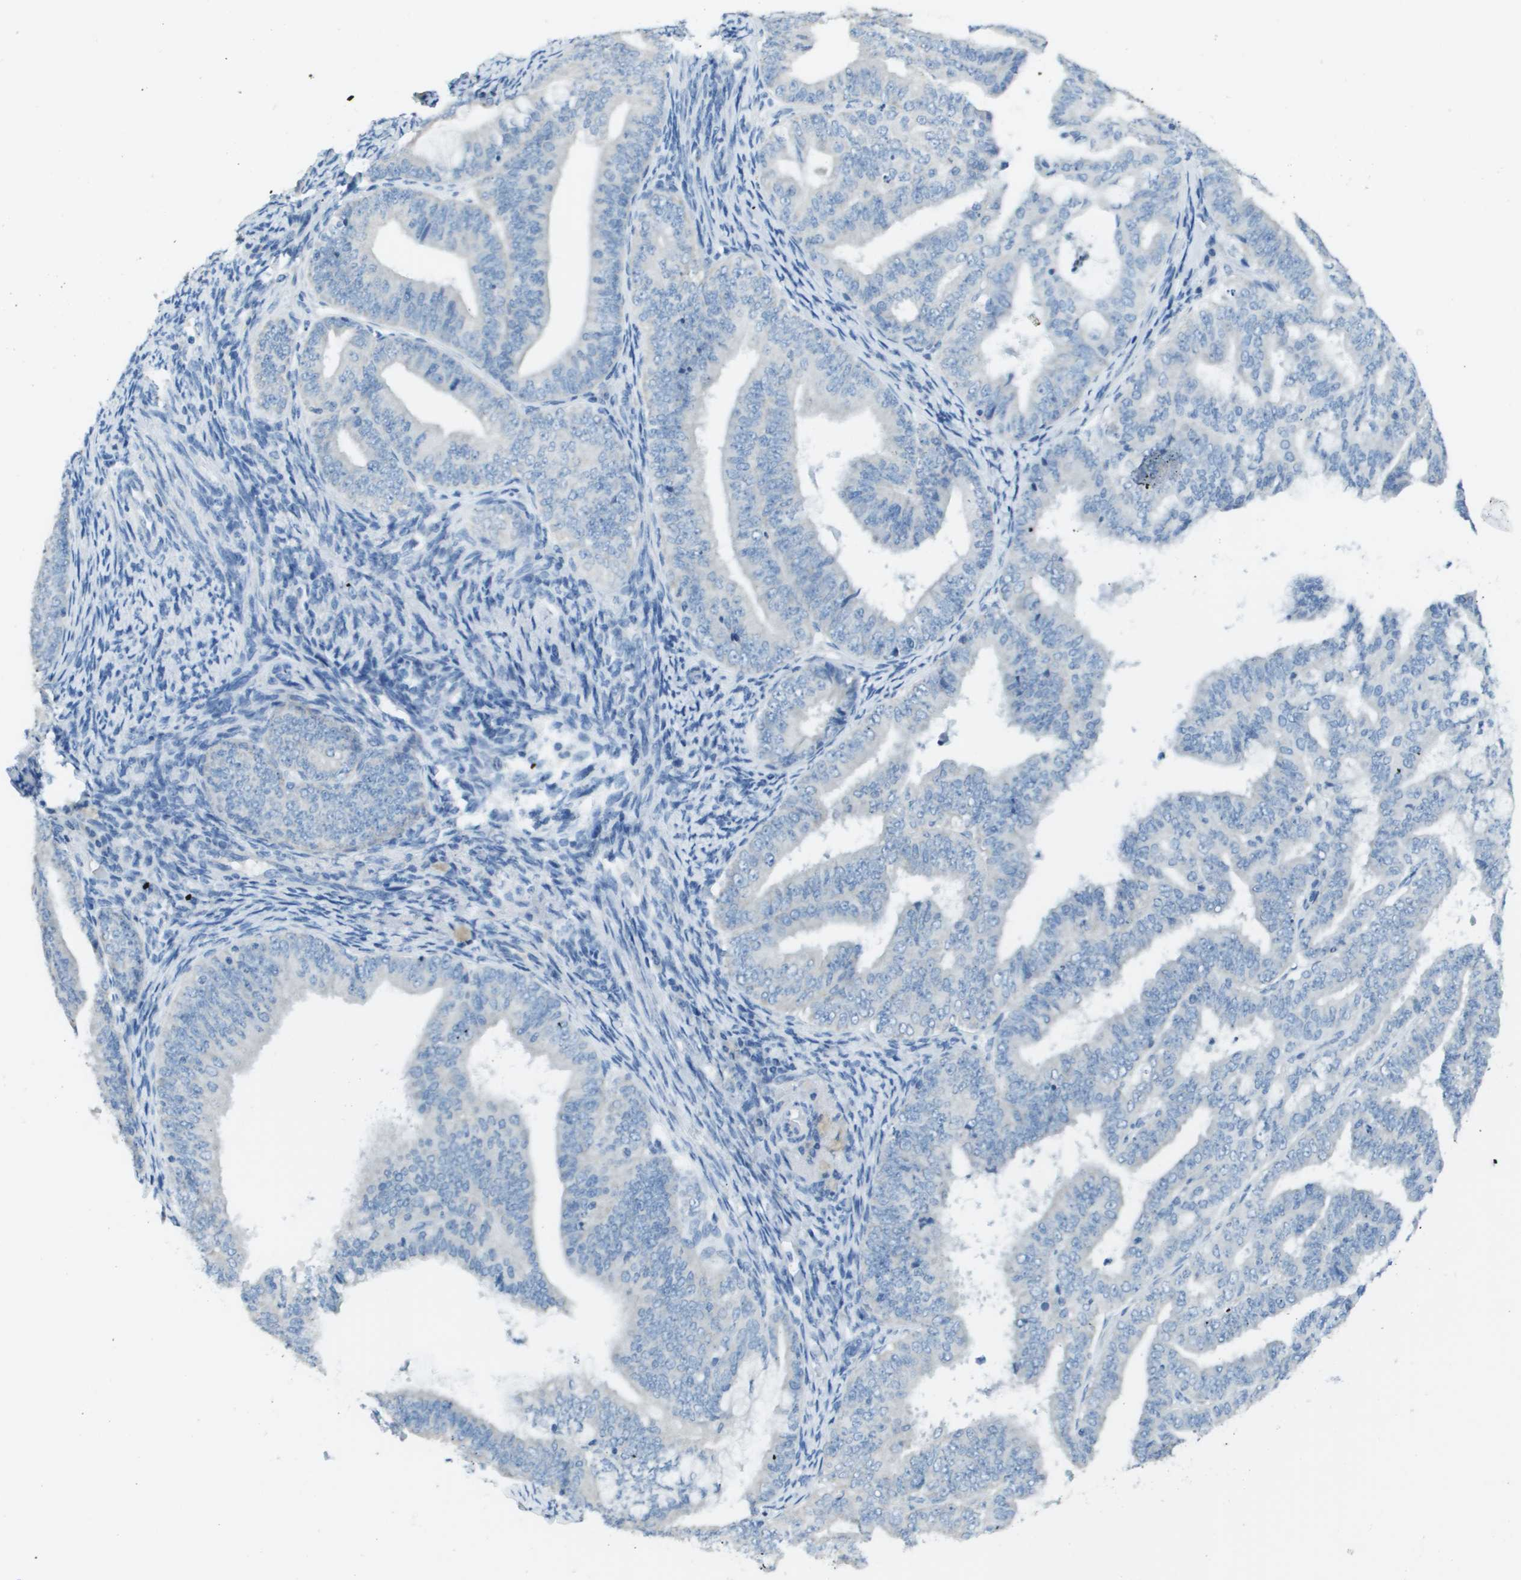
{"staining": {"intensity": "negative", "quantity": "none", "location": "none"}, "tissue": "endometrial cancer", "cell_type": "Tumor cells", "image_type": "cancer", "snomed": [{"axis": "morphology", "description": "Adenocarcinoma, NOS"}, {"axis": "topography", "description": "Endometrium"}], "caption": "Endometrial adenocarcinoma was stained to show a protein in brown. There is no significant staining in tumor cells. The staining is performed using DAB brown chromogen with nuclei counter-stained in using hematoxylin.", "gene": "PTGDR2", "patient": {"sex": "female", "age": 63}}